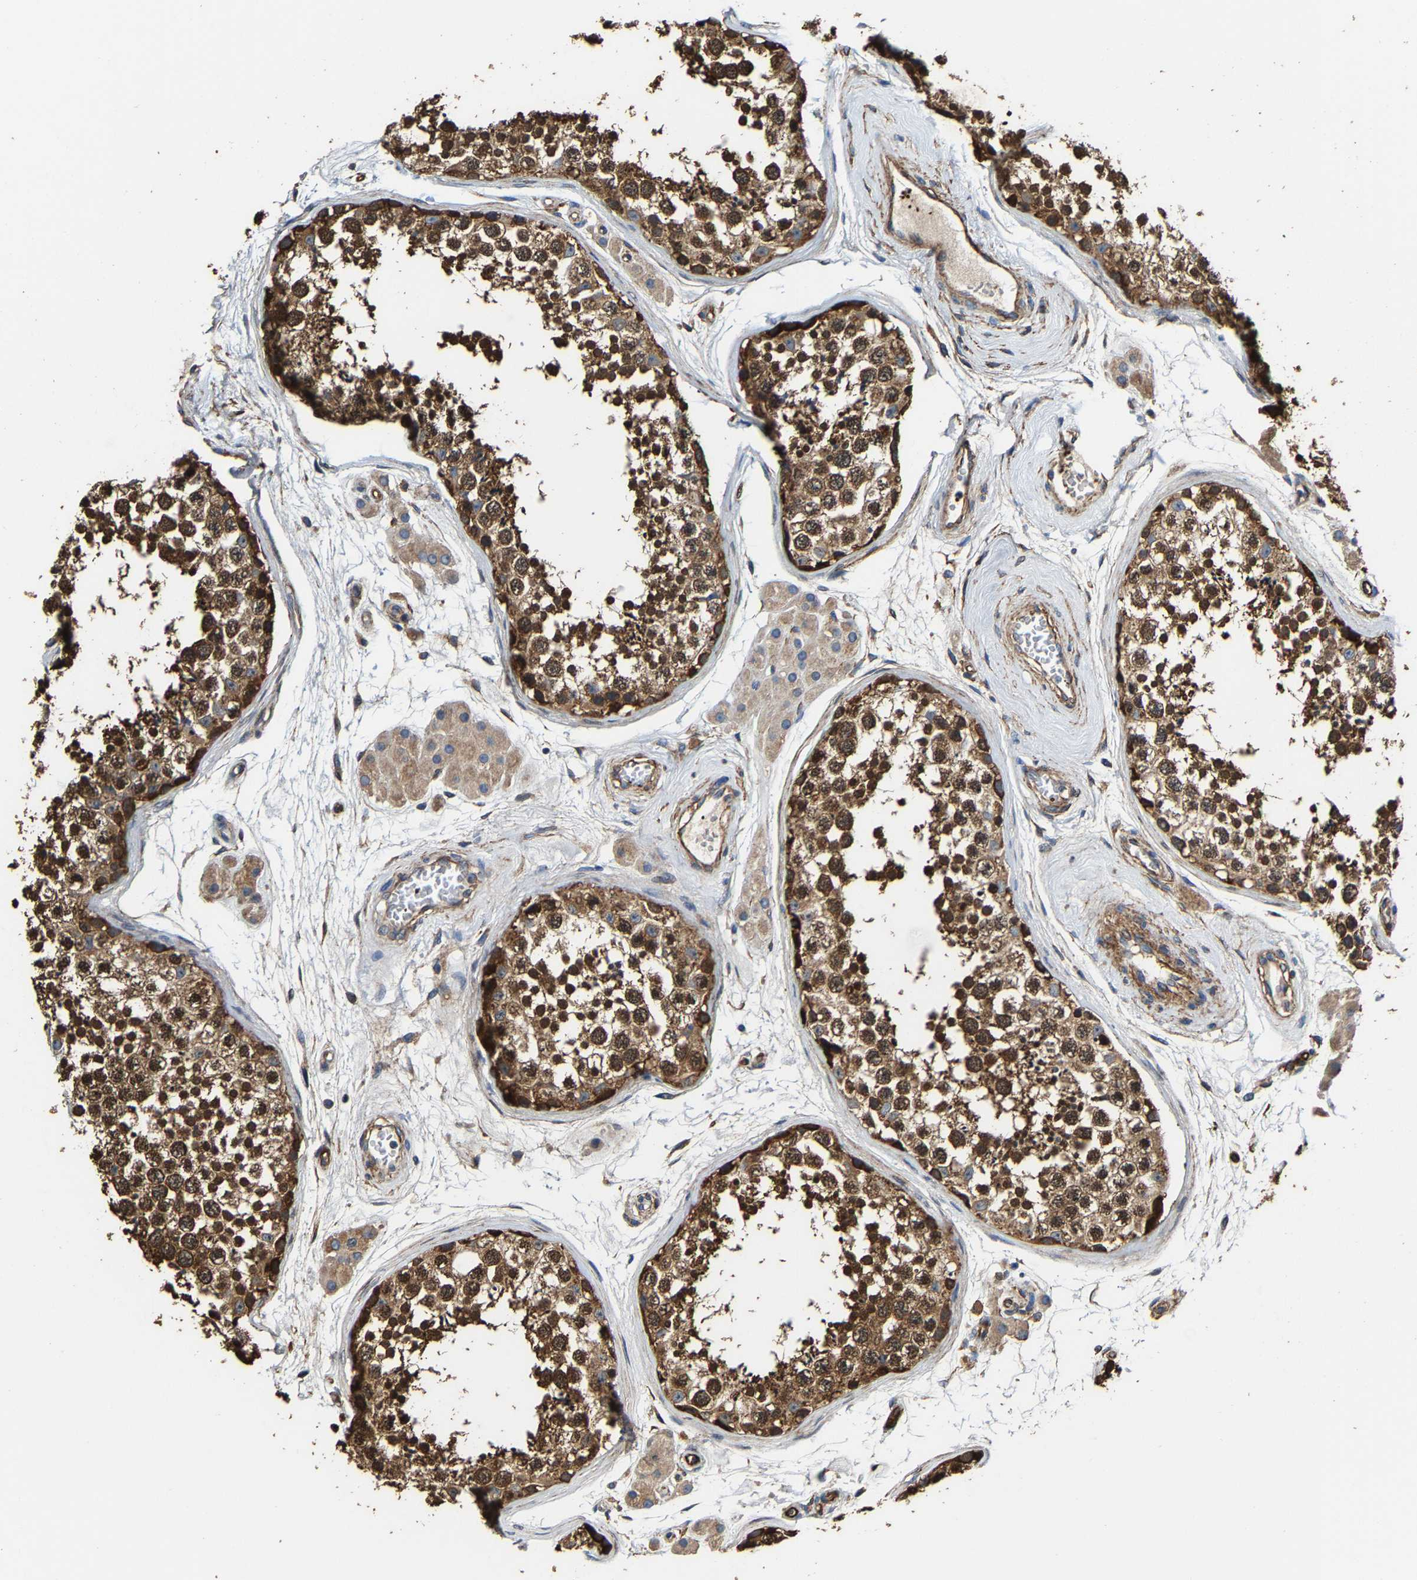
{"staining": {"intensity": "strong", "quantity": ">75%", "location": "cytoplasmic/membranous"}, "tissue": "testis", "cell_type": "Cells in seminiferous ducts", "image_type": "normal", "snomed": [{"axis": "morphology", "description": "Normal tissue, NOS"}, {"axis": "topography", "description": "Testis"}], "caption": "An IHC histopathology image of benign tissue is shown. Protein staining in brown shows strong cytoplasmic/membranous positivity in testis within cells in seminiferous ducts.", "gene": "GFRA3", "patient": {"sex": "male", "age": 56}}